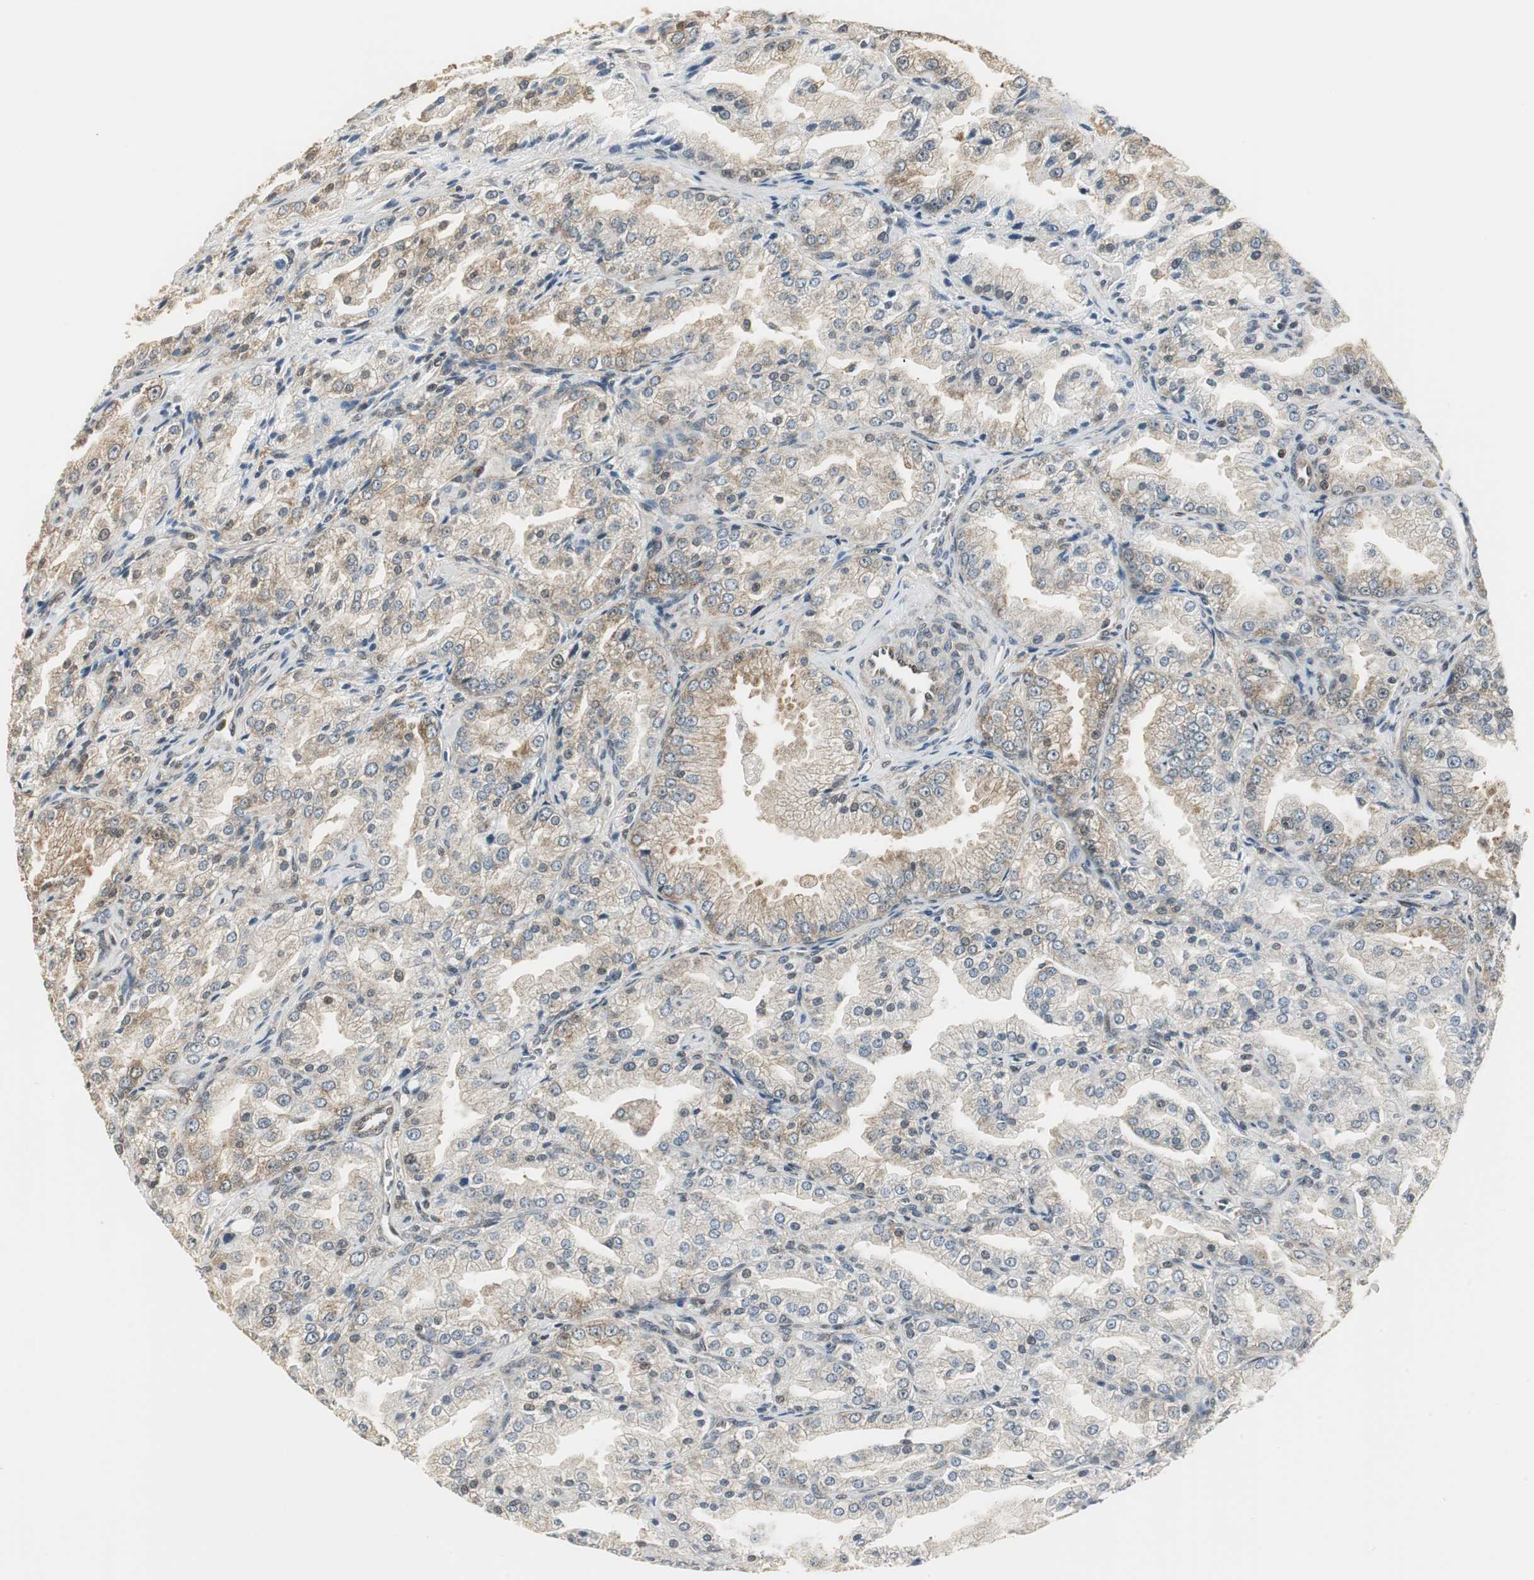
{"staining": {"intensity": "weak", "quantity": ">75%", "location": "cytoplasmic/membranous"}, "tissue": "prostate cancer", "cell_type": "Tumor cells", "image_type": "cancer", "snomed": [{"axis": "morphology", "description": "Adenocarcinoma, High grade"}, {"axis": "topography", "description": "Prostate"}], "caption": "The histopathology image reveals immunohistochemical staining of prostate cancer. There is weak cytoplasmic/membranous staining is seen in about >75% of tumor cells.", "gene": "CCT5", "patient": {"sex": "male", "age": 61}}